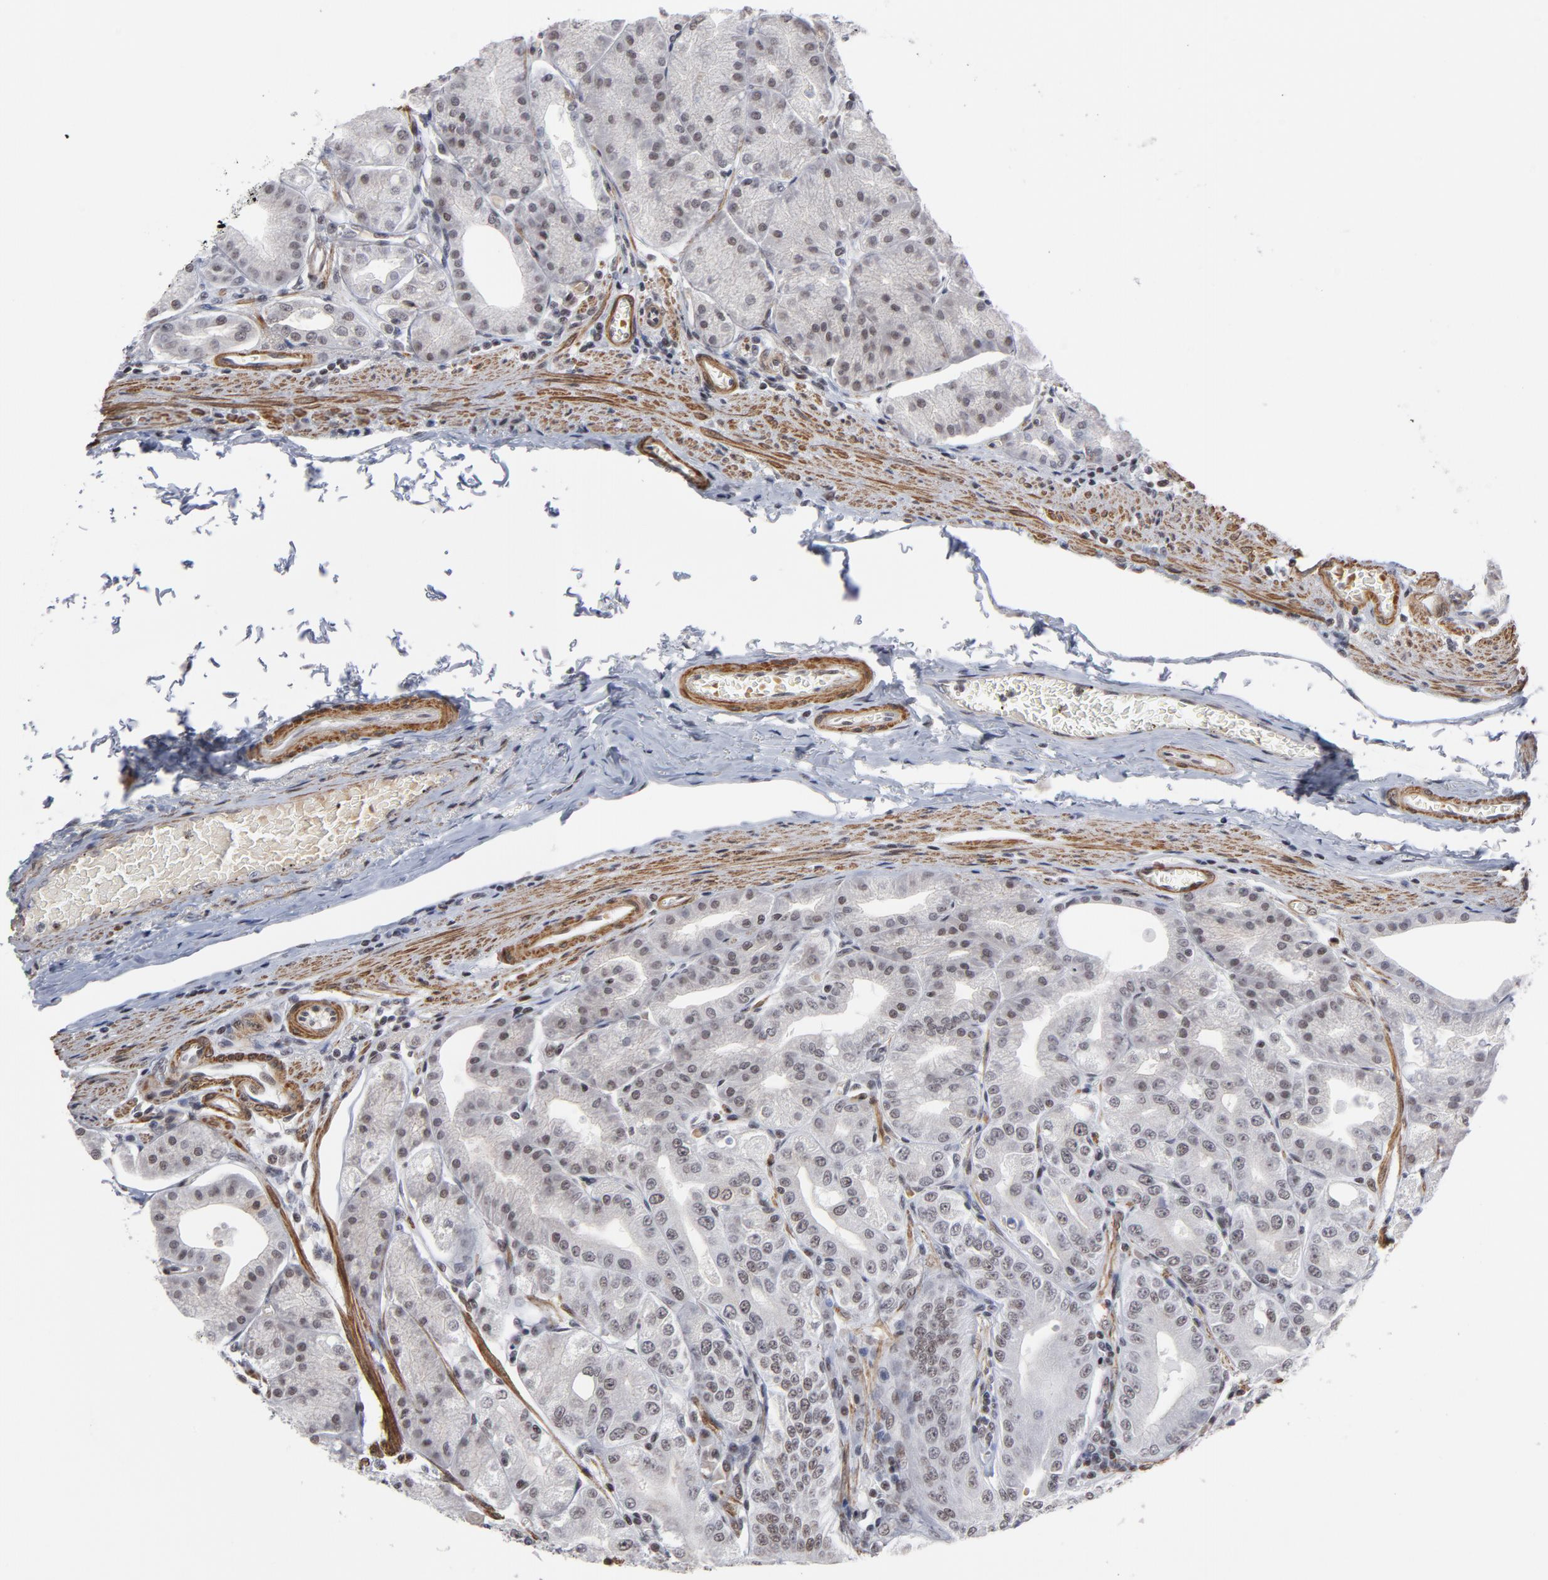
{"staining": {"intensity": "strong", "quantity": ">75%", "location": "nuclear"}, "tissue": "stomach", "cell_type": "Glandular cells", "image_type": "normal", "snomed": [{"axis": "morphology", "description": "Normal tissue, NOS"}, {"axis": "topography", "description": "Stomach, lower"}], "caption": "IHC of benign stomach reveals high levels of strong nuclear staining in about >75% of glandular cells.", "gene": "CTCF", "patient": {"sex": "male", "age": 71}}